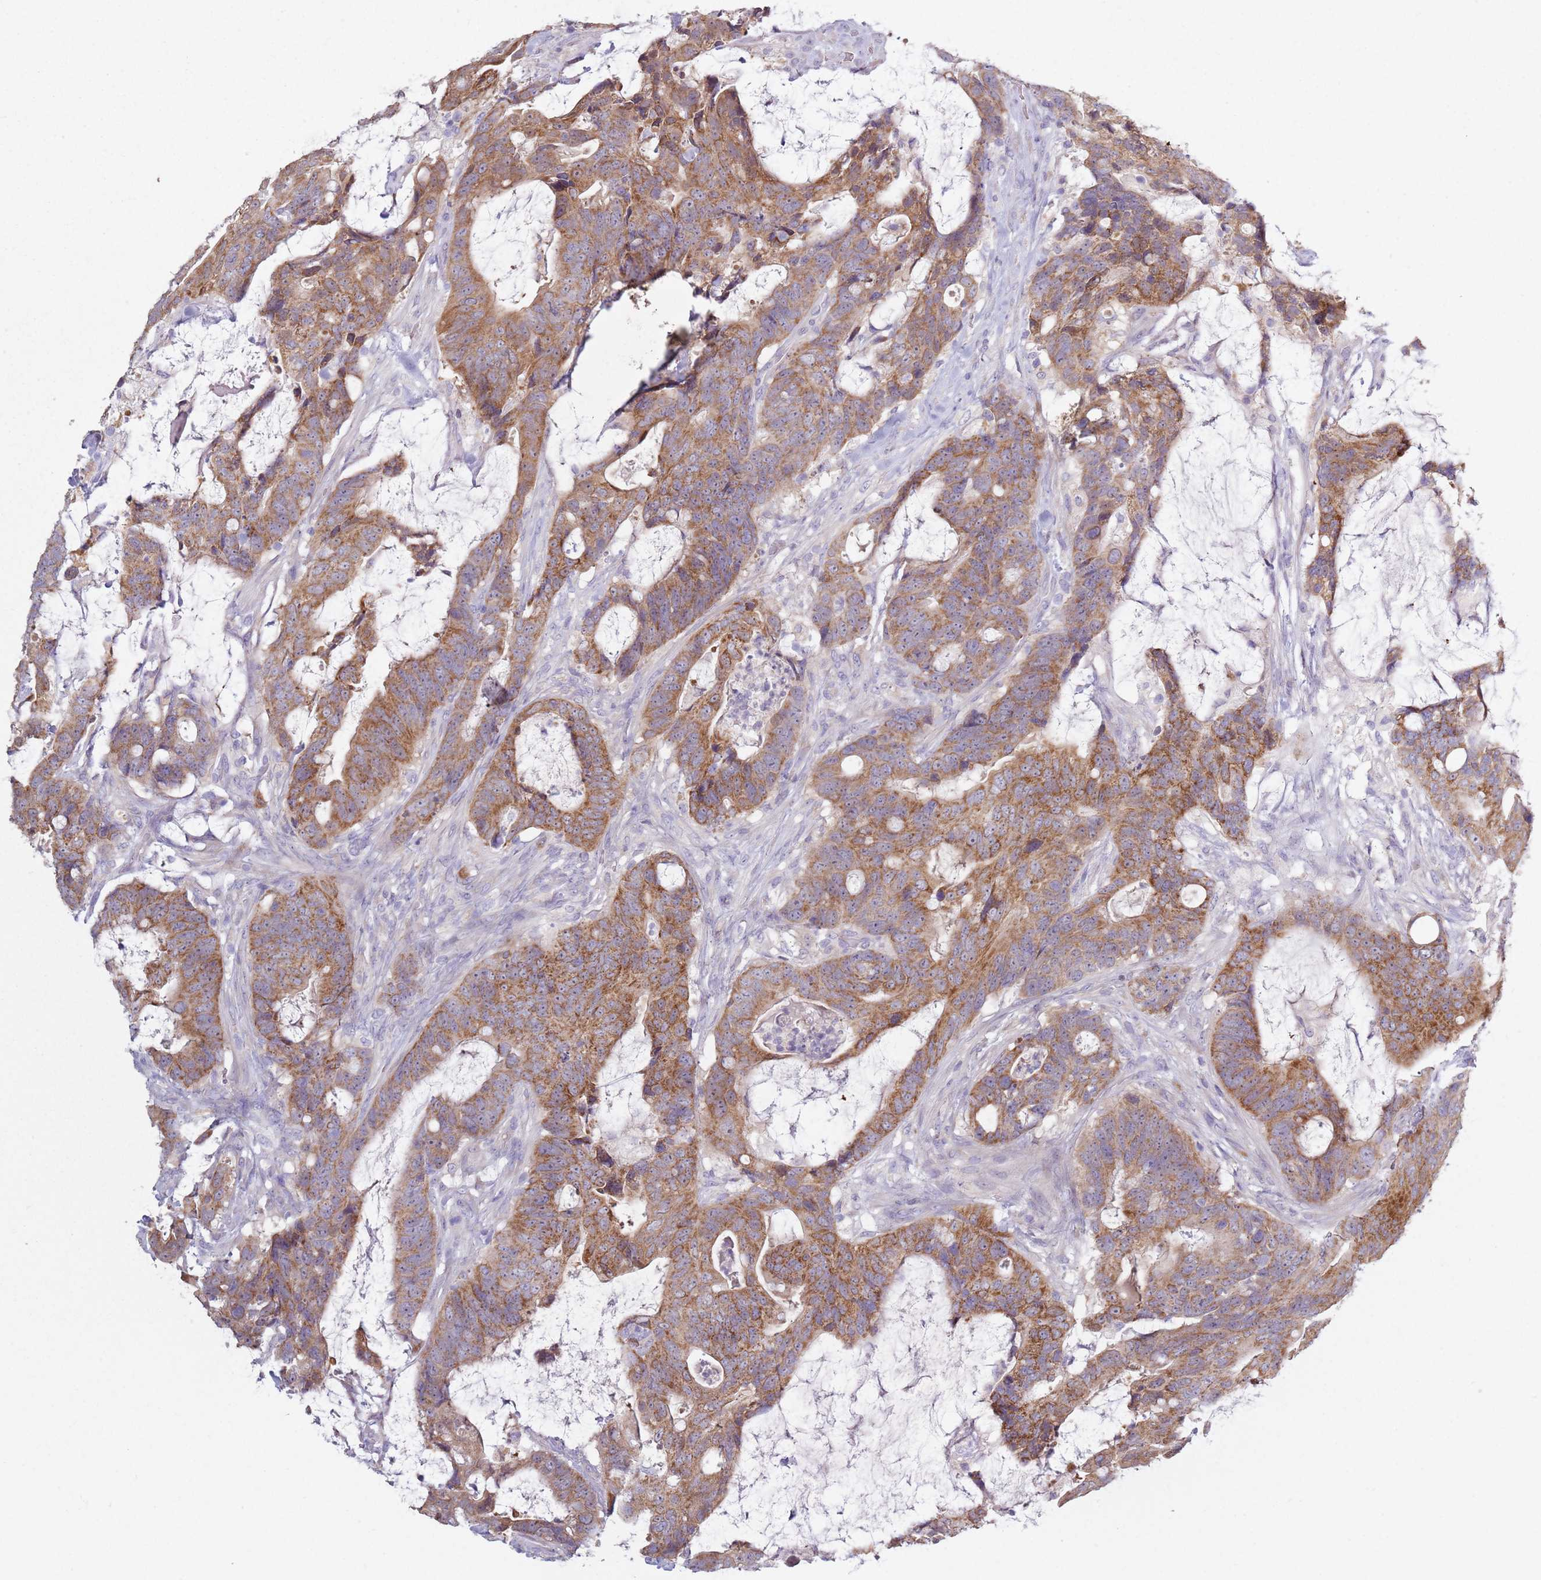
{"staining": {"intensity": "moderate", "quantity": ">75%", "location": "cytoplasmic/membranous"}, "tissue": "colorectal cancer", "cell_type": "Tumor cells", "image_type": "cancer", "snomed": [{"axis": "morphology", "description": "Adenocarcinoma, NOS"}, {"axis": "topography", "description": "Colon"}], "caption": "Immunohistochemical staining of human adenocarcinoma (colorectal) exhibits medium levels of moderate cytoplasmic/membranous staining in about >75% of tumor cells. The protein of interest is shown in brown color, while the nuclei are stained blue.", "gene": "COQ5", "patient": {"sex": "female", "age": 82}}